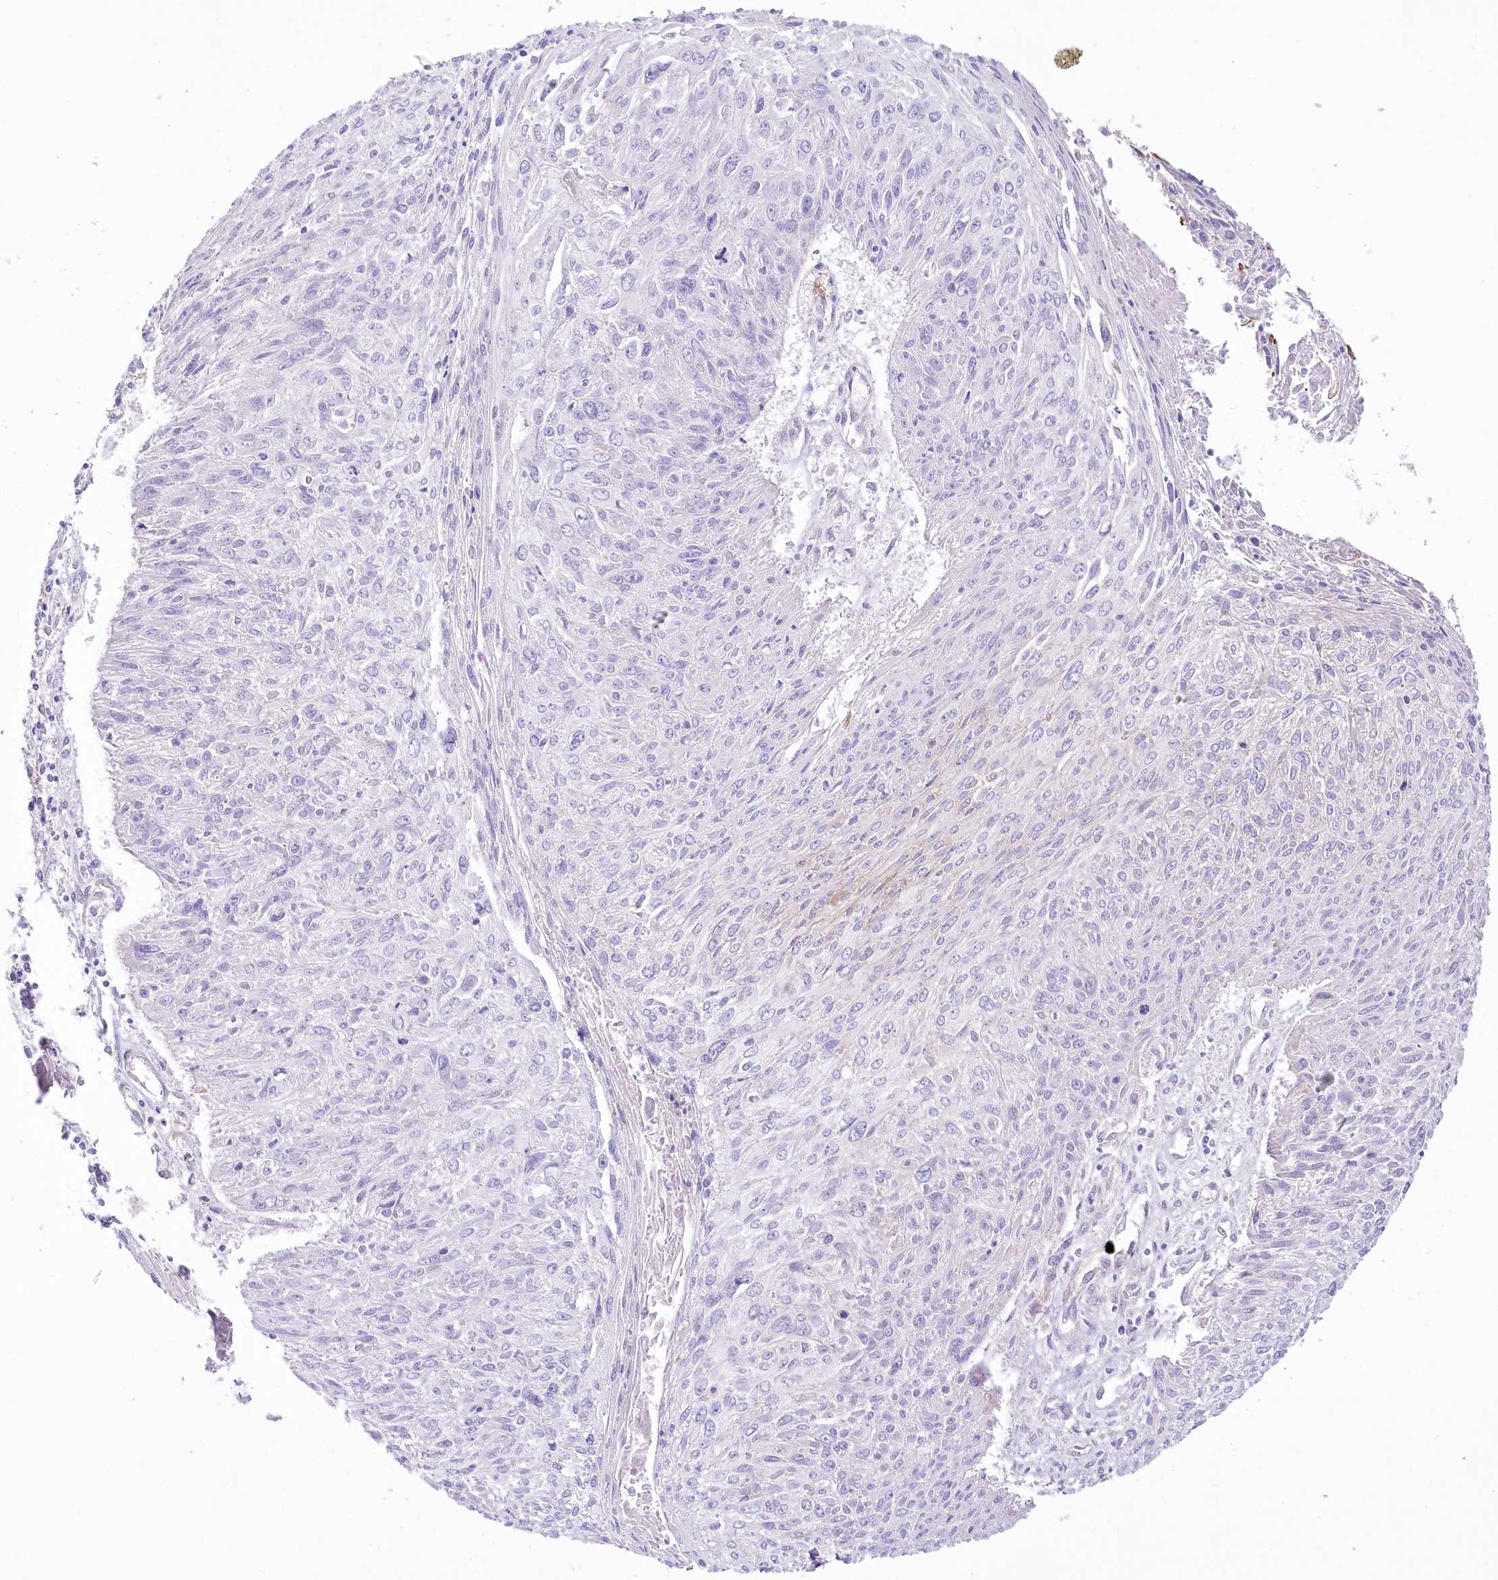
{"staining": {"intensity": "negative", "quantity": "none", "location": "none"}, "tissue": "cervical cancer", "cell_type": "Tumor cells", "image_type": "cancer", "snomed": [{"axis": "morphology", "description": "Squamous cell carcinoma, NOS"}, {"axis": "topography", "description": "Cervix"}], "caption": "DAB immunohistochemical staining of human cervical cancer (squamous cell carcinoma) reveals no significant staining in tumor cells. (DAB immunohistochemistry (IHC) with hematoxylin counter stain).", "gene": "SLC39A10", "patient": {"sex": "female", "age": 51}}